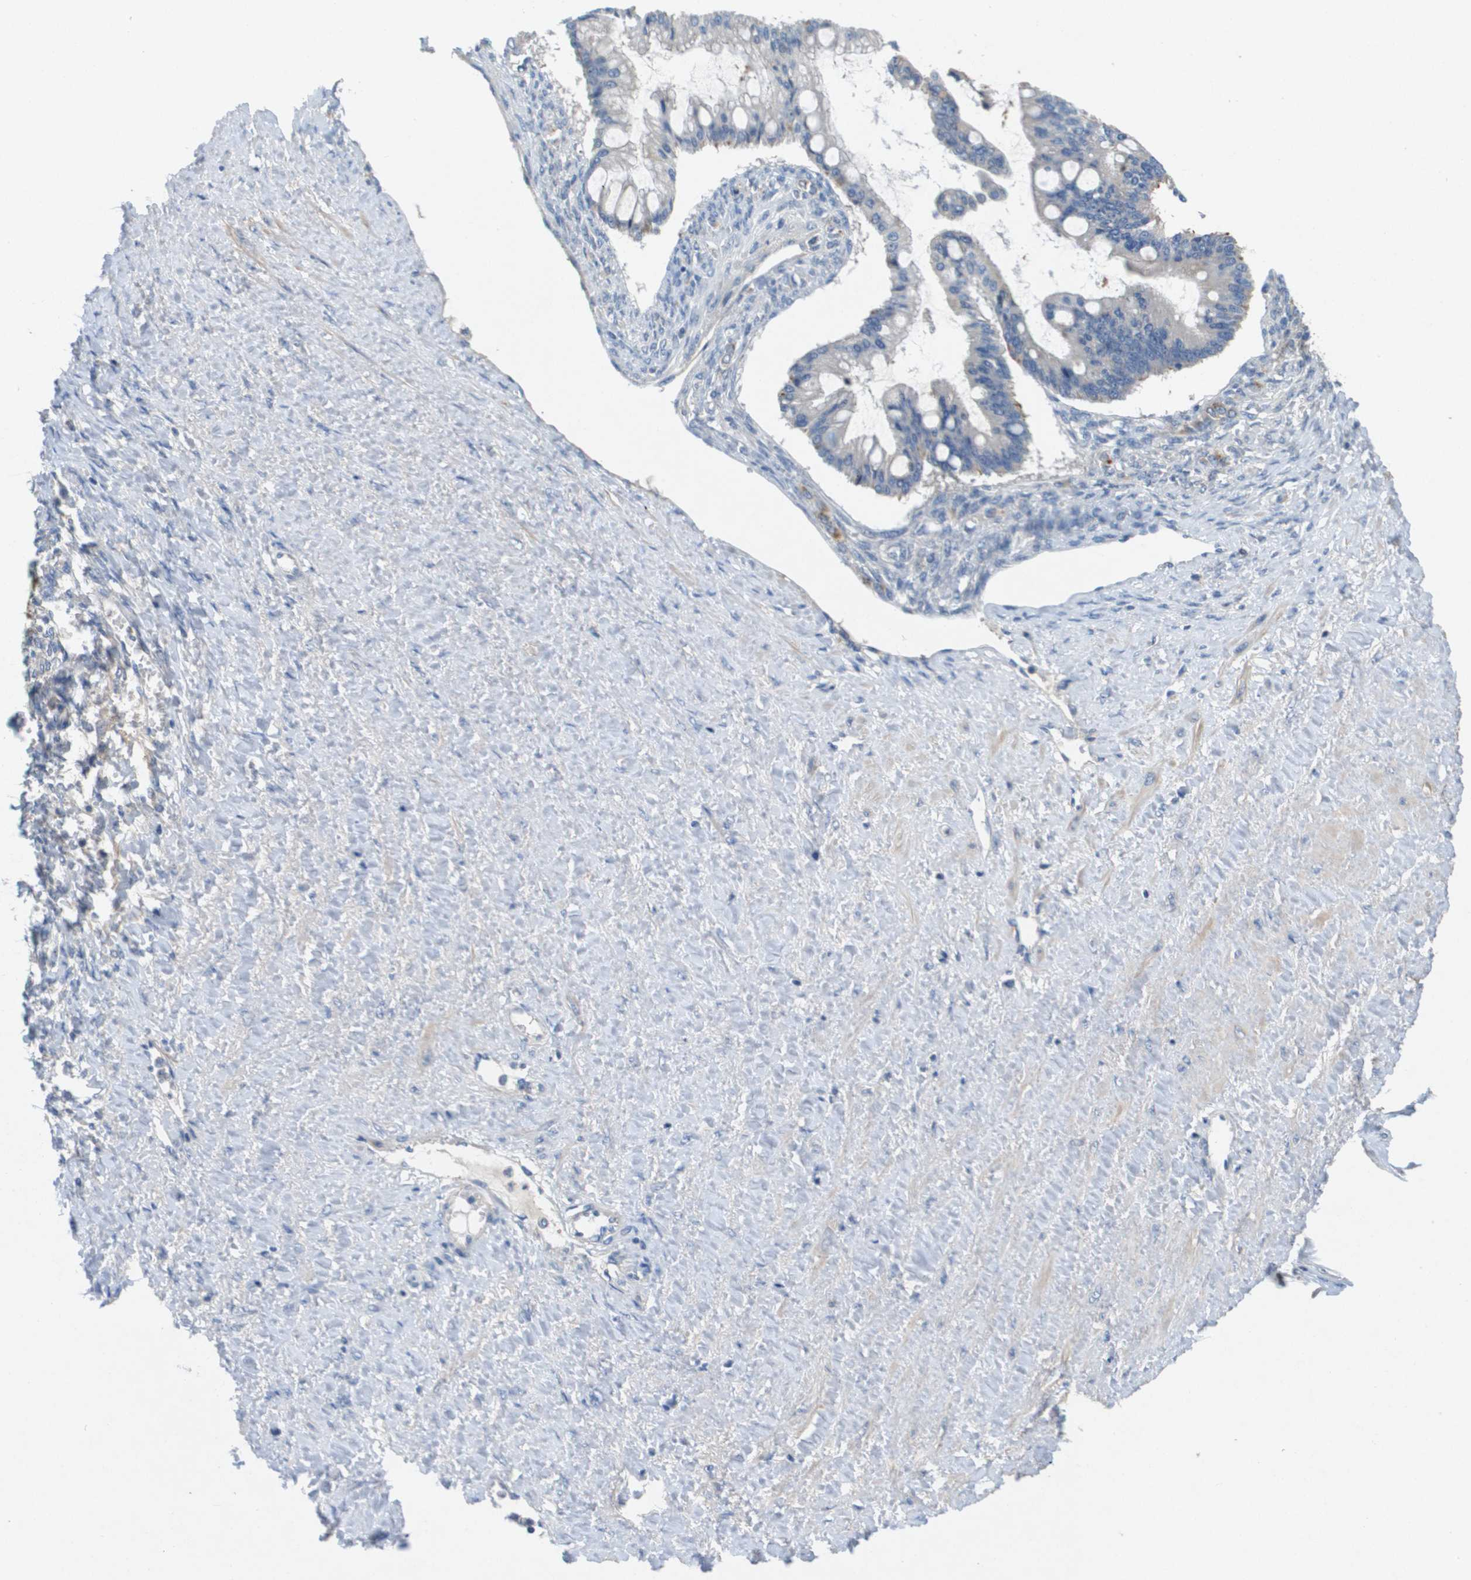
{"staining": {"intensity": "negative", "quantity": "none", "location": "none"}, "tissue": "ovarian cancer", "cell_type": "Tumor cells", "image_type": "cancer", "snomed": [{"axis": "morphology", "description": "Cystadenocarcinoma, mucinous, NOS"}, {"axis": "topography", "description": "Ovary"}], "caption": "This is an immunohistochemistry (IHC) image of ovarian mucinous cystadenocarcinoma. There is no expression in tumor cells.", "gene": "B3GNT5", "patient": {"sex": "female", "age": 73}}